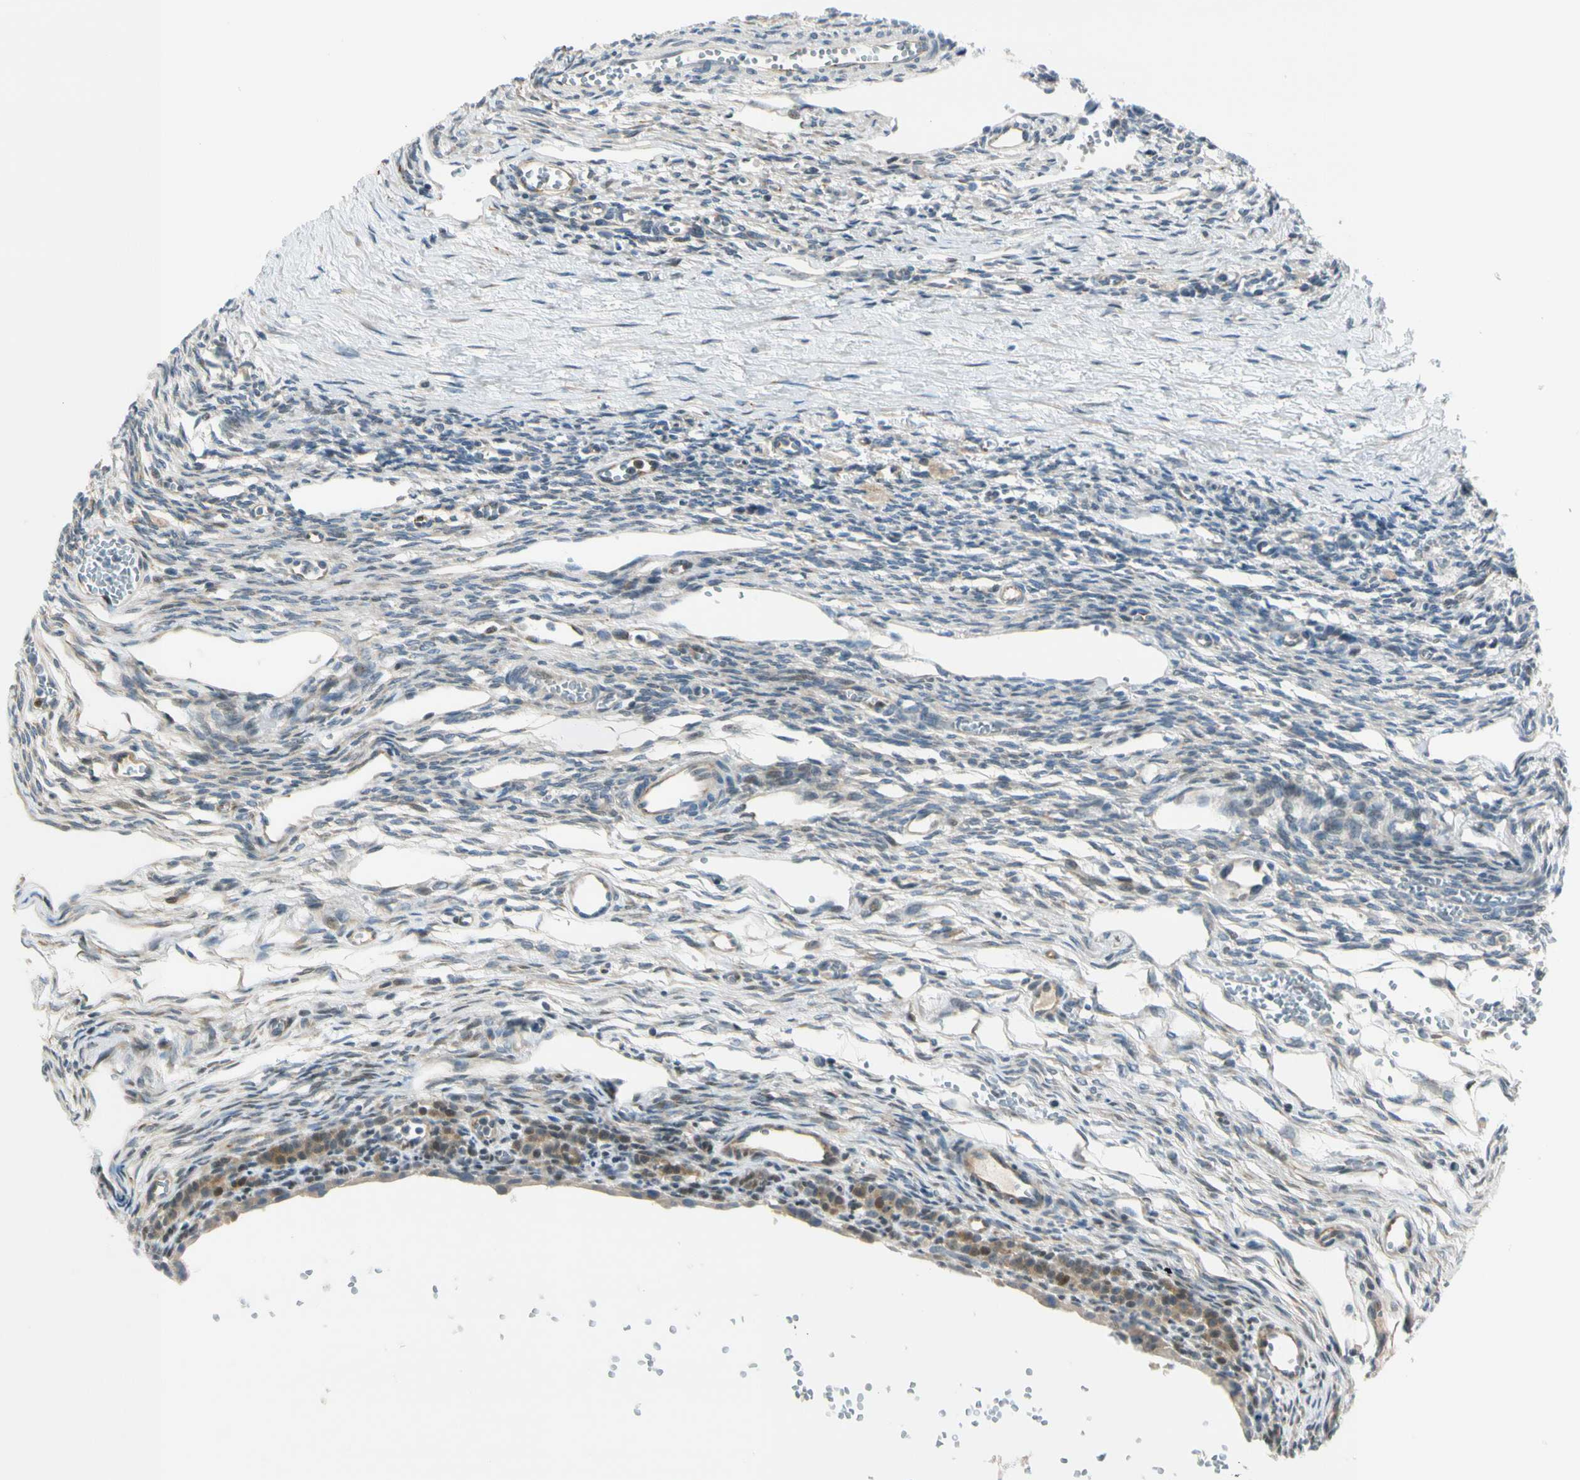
{"staining": {"intensity": "weak", "quantity": "<25%", "location": "nuclear"}, "tissue": "ovary", "cell_type": "Ovarian stroma cells", "image_type": "normal", "snomed": [{"axis": "morphology", "description": "Normal tissue, NOS"}, {"axis": "topography", "description": "Ovary"}], "caption": "The photomicrograph demonstrates no significant expression in ovarian stroma cells of ovary.", "gene": "NPDC1", "patient": {"sex": "female", "age": 33}}